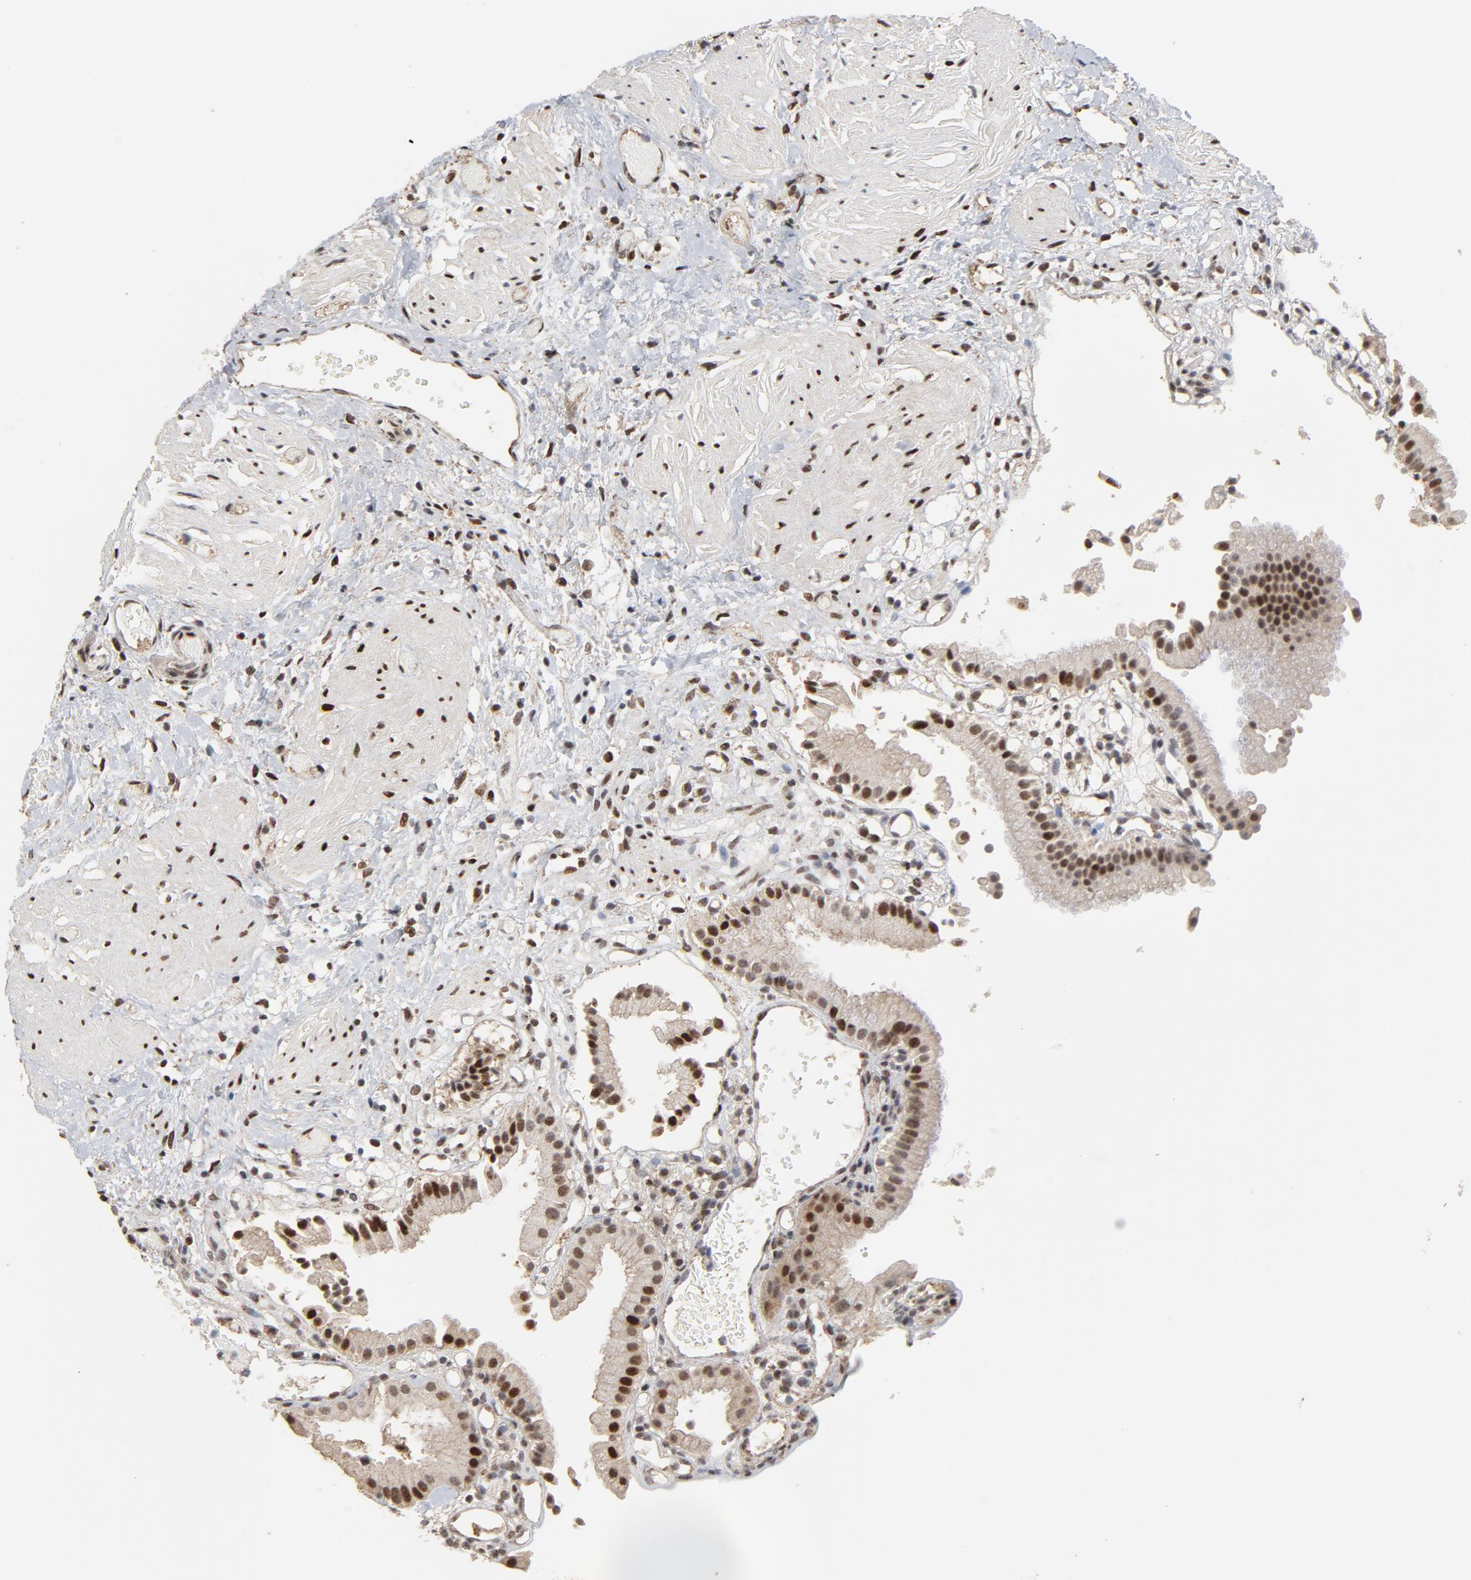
{"staining": {"intensity": "strong", "quantity": ">75%", "location": "cytoplasmic/membranous,nuclear"}, "tissue": "gallbladder", "cell_type": "Glandular cells", "image_type": "normal", "snomed": [{"axis": "morphology", "description": "Normal tissue, NOS"}, {"axis": "topography", "description": "Gallbladder"}], "caption": "Gallbladder stained for a protein (brown) shows strong cytoplasmic/membranous,nuclear positive positivity in about >75% of glandular cells.", "gene": "TP53RK", "patient": {"sex": "male", "age": 65}}